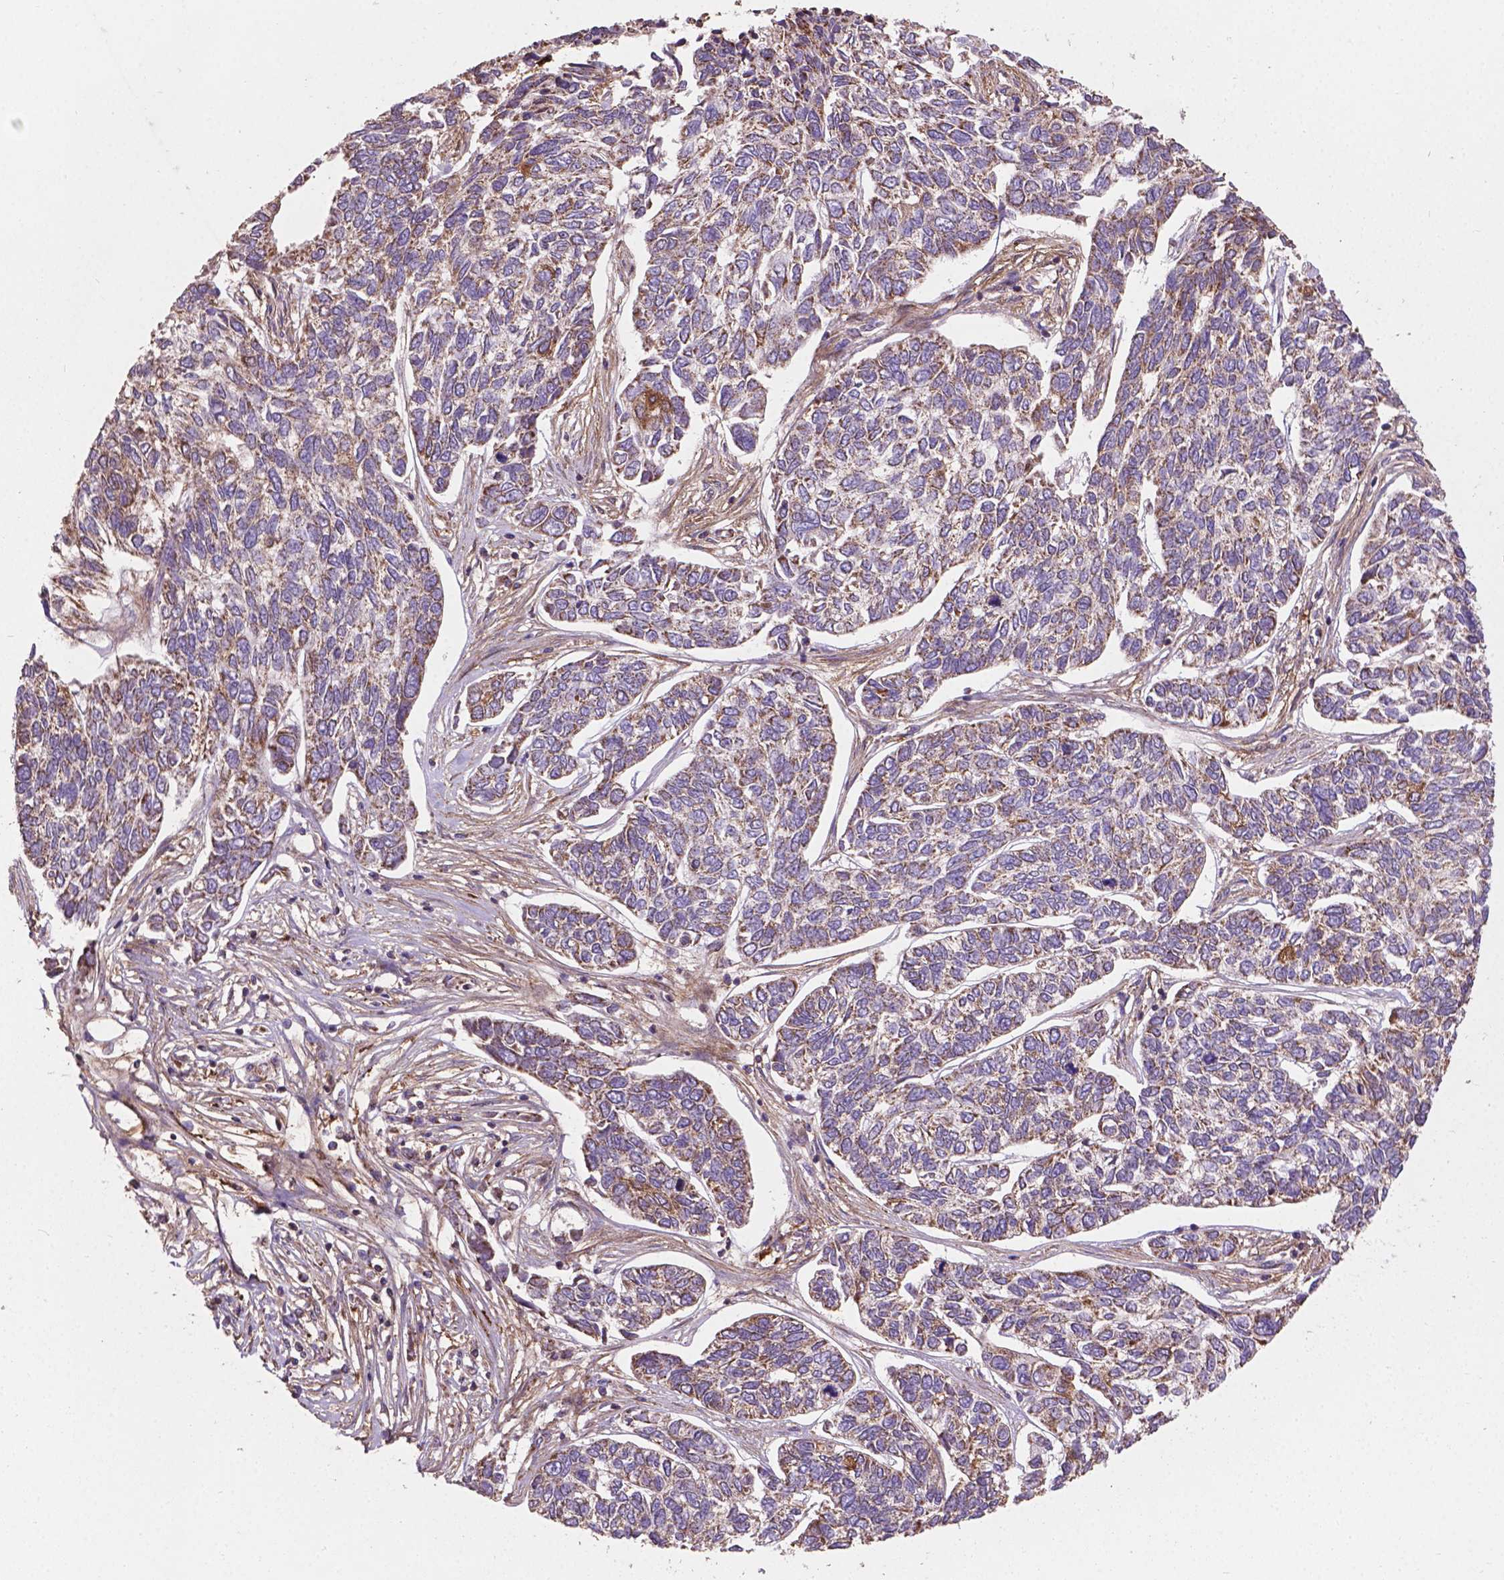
{"staining": {"intensity": "moderate", "quantity": "<25%", "location": "cytoplasmic/membranous"}, "tissue": "skin cancer", "cell_type": "Tumor cells", "image_type": "cancer", "snomed": [{"axis": "morphology", "description": "Basal cell carcinoma"}, {"axis": "topography", "description": "Skin"}], "caption": "Tumor cells exhibit low levels of moderate cytoplasmic/membranous positivity in approximately <25% of cells in skin cancer. The staining is performed using DAB brown chromogen to label protein expression. The nuclei are counter-stained blue using hematoxylin.", "gene": "TCAF1", "patient": {"sex": "female", "age": 65}}